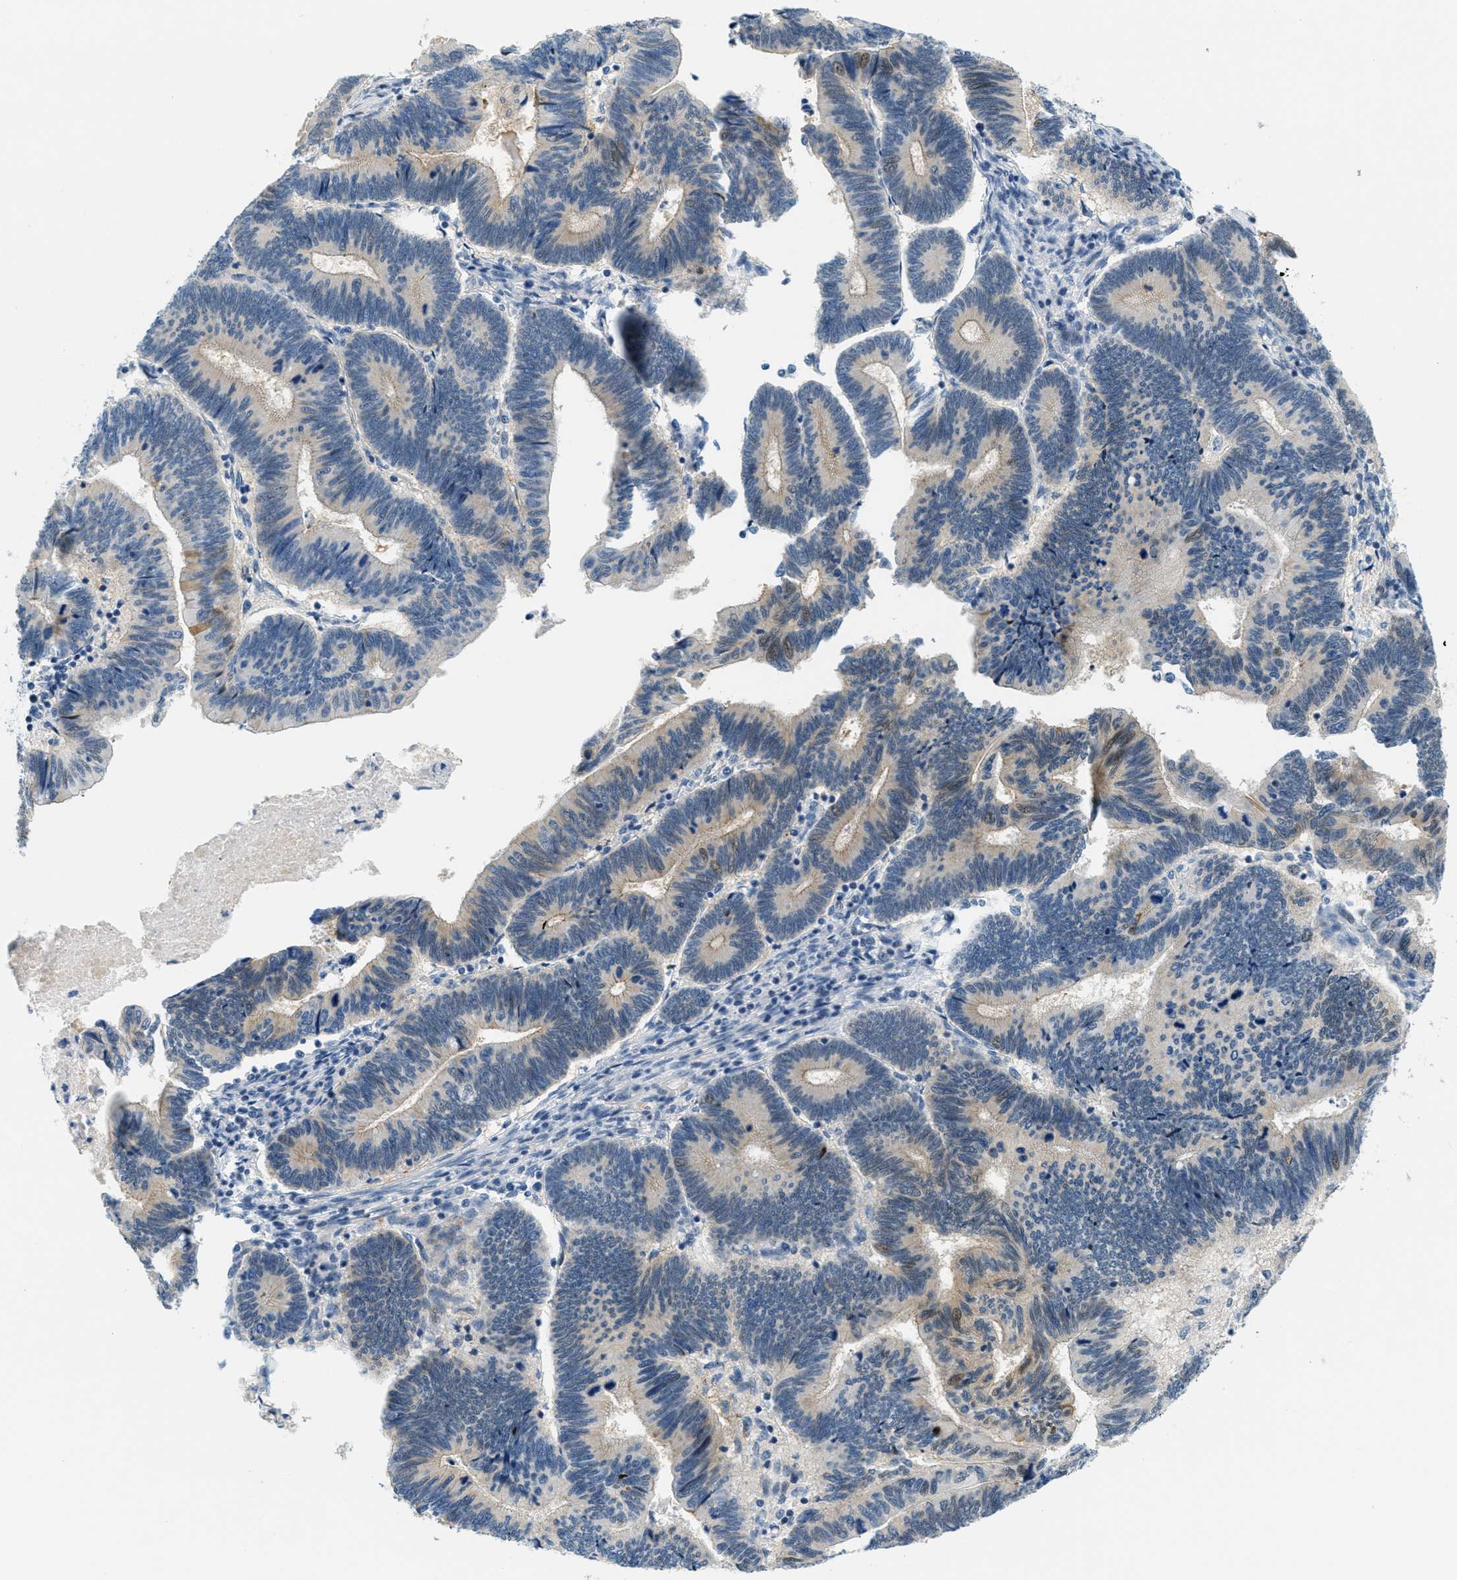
{"staining": {"intensity": "strong", "quantity": "<25%", "location": "cytoplasmic/membranous,nuclear"}, "tissue": "pancreatic cancer", "cell_type": "Tumor cells", "image_type": "cancer", "snomed": [{"axis": "morphology", "description": "Adenocarcinoma, NOS"}, {"axis": "topography", "description": "Pancreas"}], "caption": "Pancreatic cancer (adenocarcinoma) stained with IHC shows strong cytoplasmic/membranous and nuclear staining in about <25% of tumor cells. (brown staining indicates protein expression, while blue staining denotes nuclei).", "gene": "CYP4X1", "patient": {"sex": "female", "age": 70}}